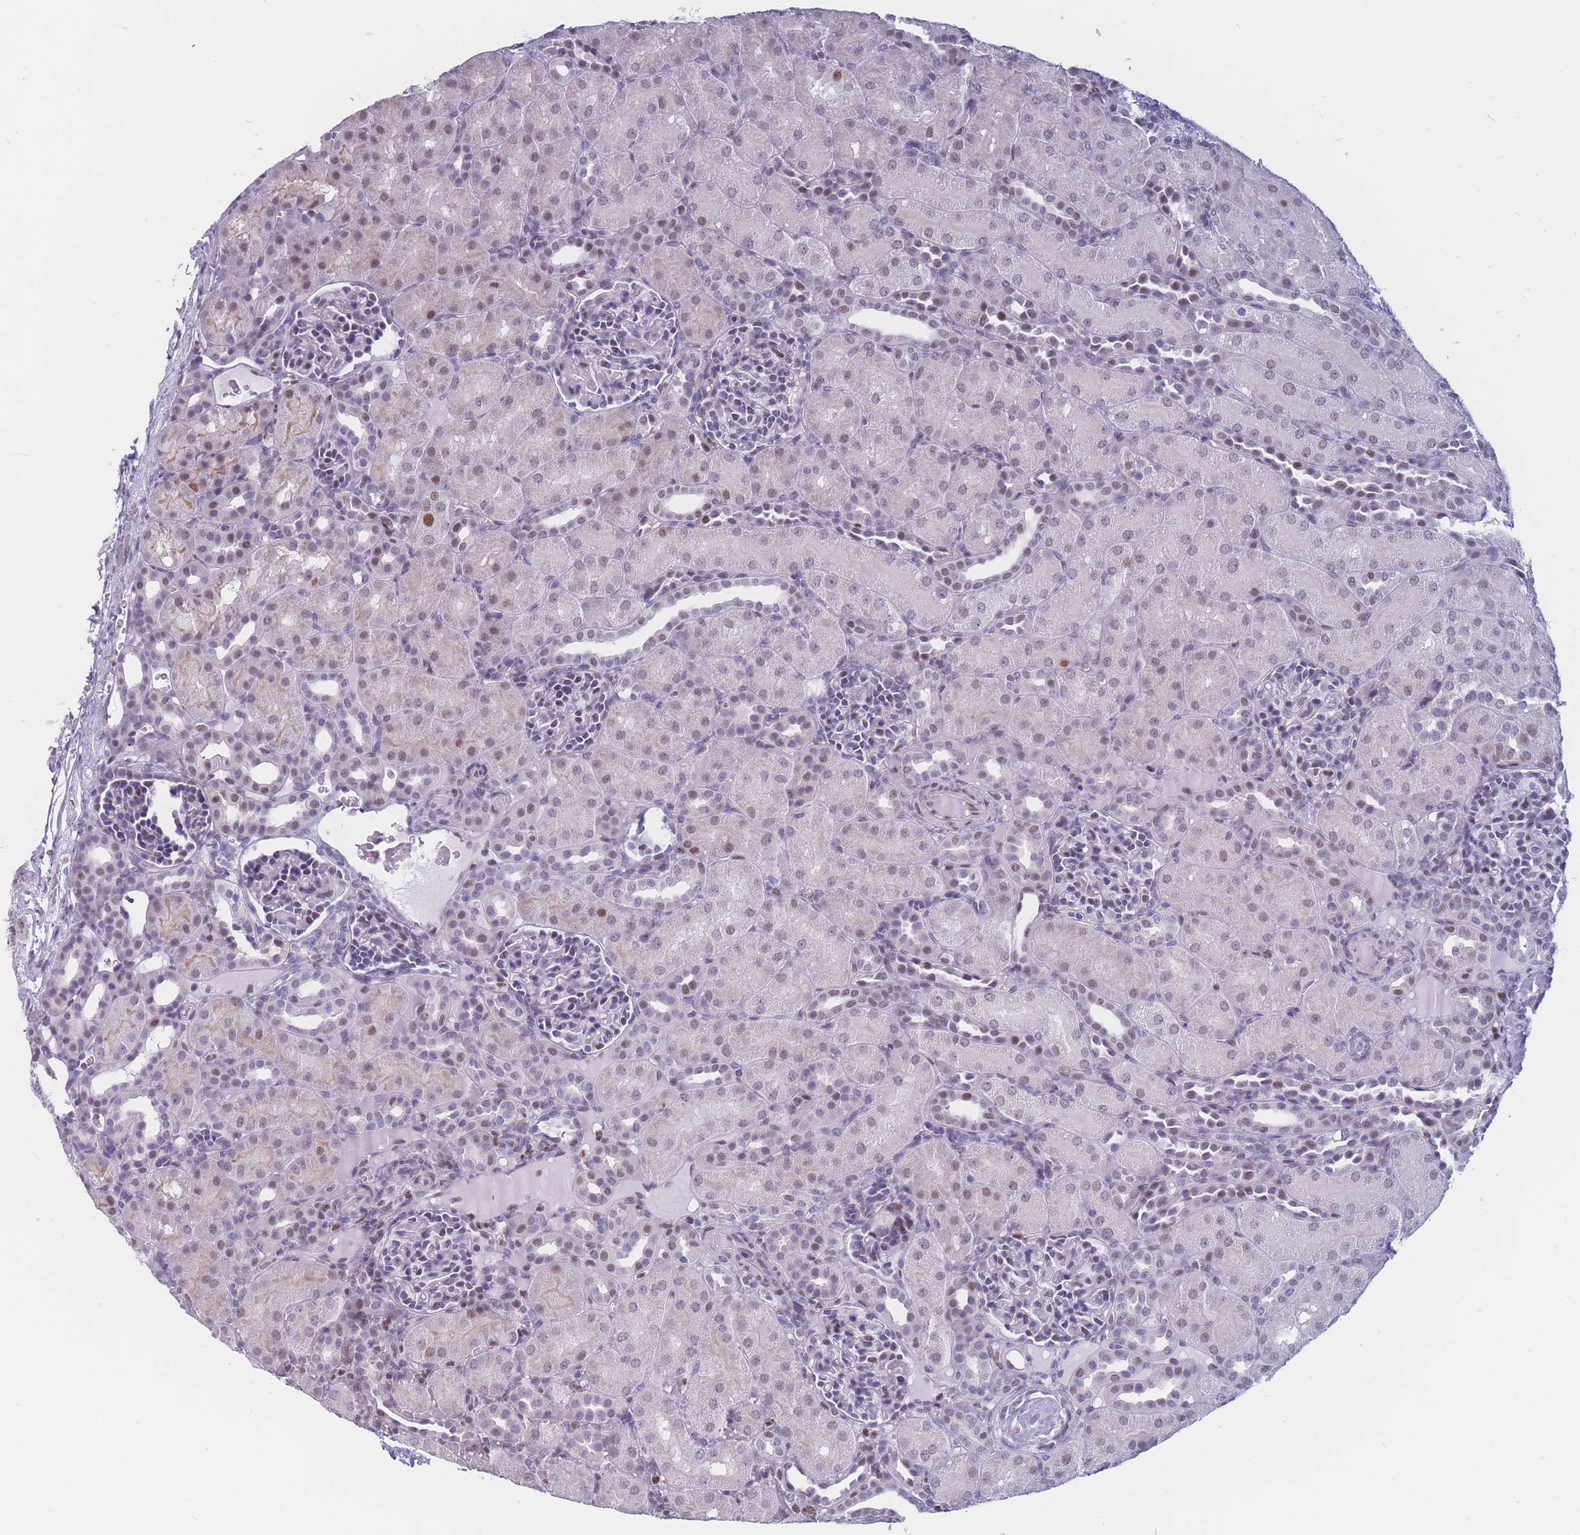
{"staining": {"intensity": "negative", "quantity": "none", "location": "none"}, "tissue": "kidney", "cell_type": "Cells in glomeruli", "image_type": "normal", "snomed": [{"axis": "morphology", "description": "Normal tissue, NOS"}, {"axis": "topography", "description": "Kidney"}], "caption": "Immunohistochemistry of benign human kidney shows no positivity in cells in glomeruli.", "gene": "NASP", "patient": {"sex": "male", "age": 1}}